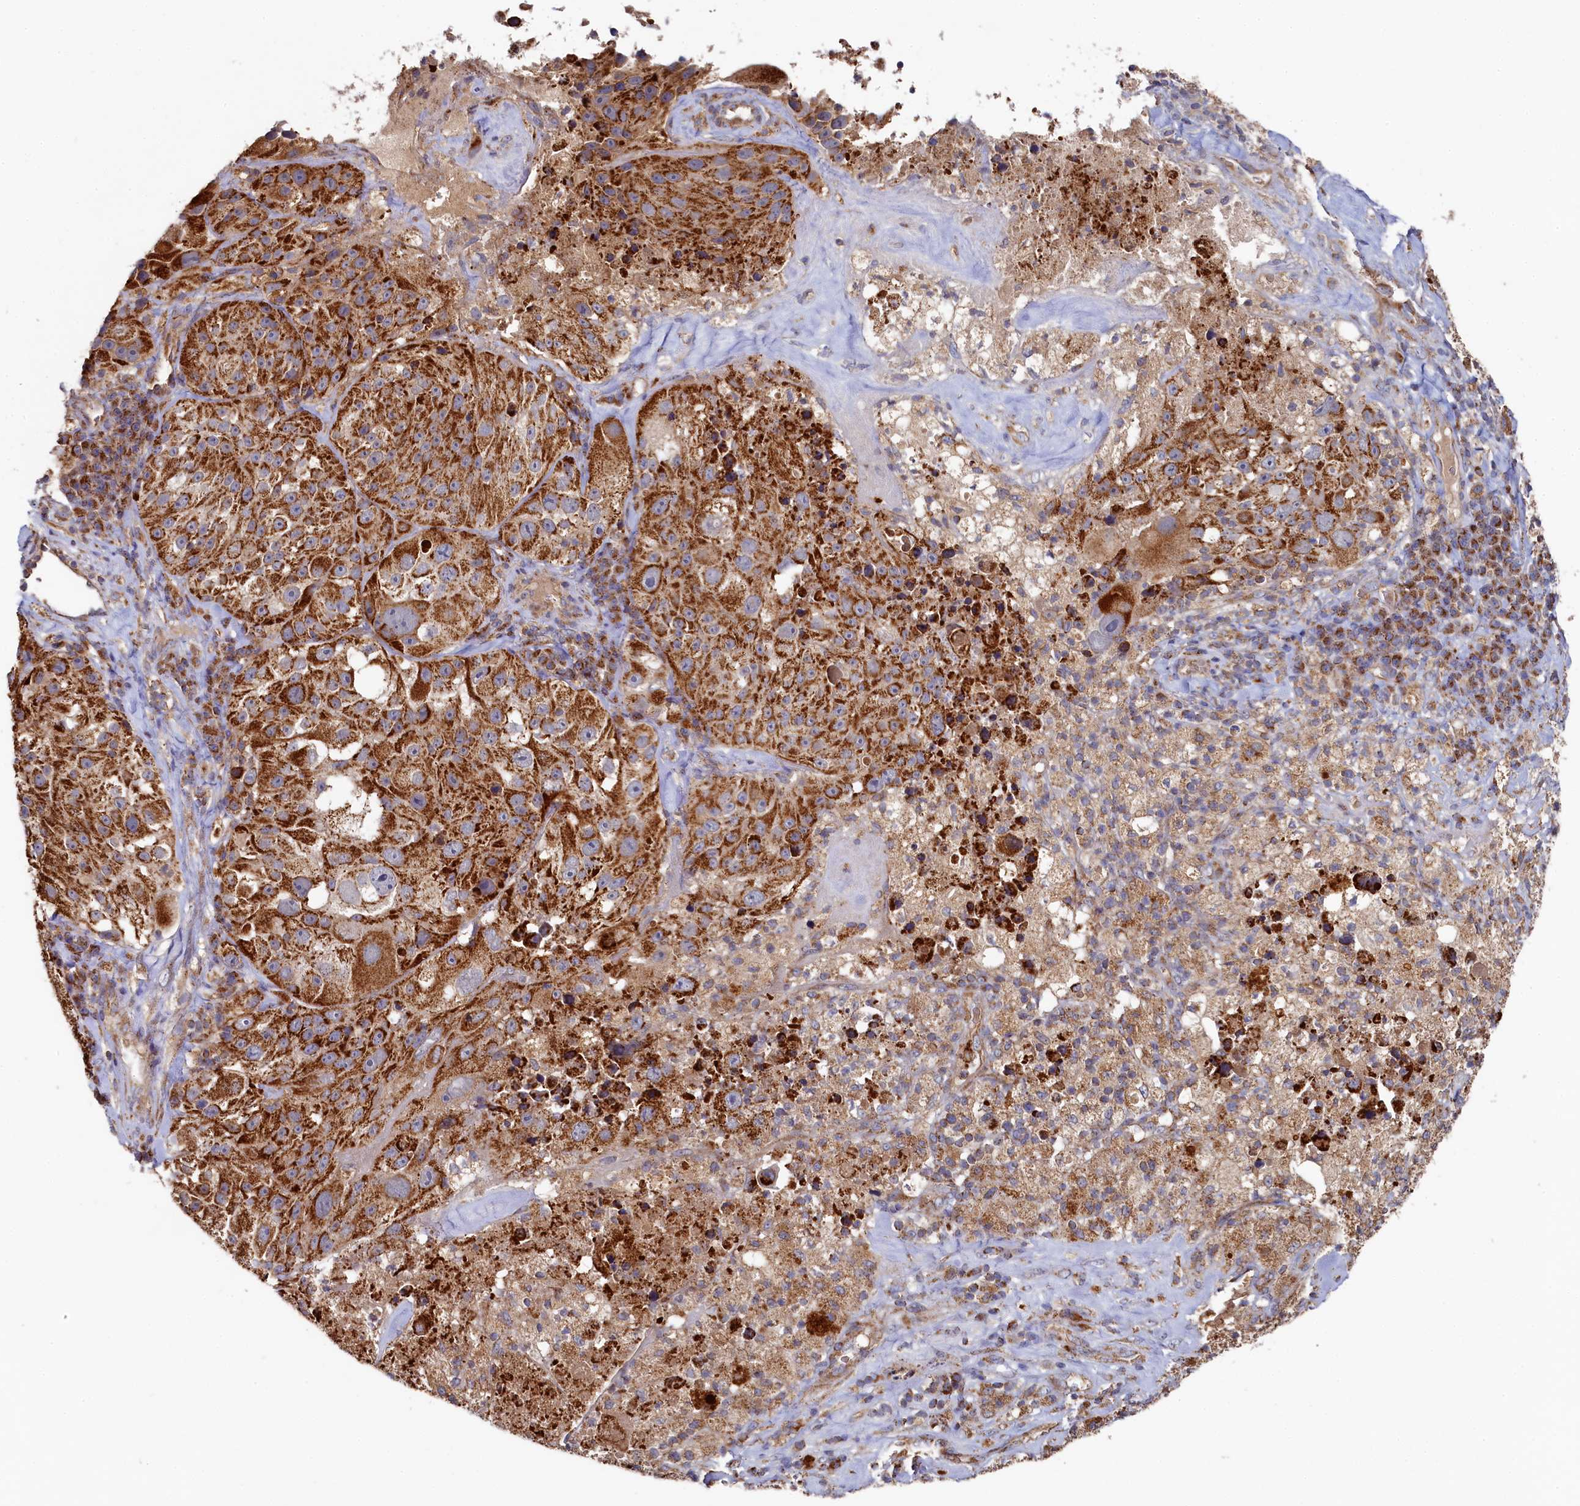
{"staining": {"intensity": "moderate", "quantity": ">75%", "location": "cytoplasmic/membranous"}, "tissue": "melanoma", "cell_type": "Tumor cells", "image_type": "cancer", "snomed": [{"axis": "morphology", "description": "Malignant melanoma, Metastatic site"}, {"axis": "topography", "description": "Lymph node"}], "caption": "Melanoma was stained to show a protein in brown. There is medium levels of moderate cytoplasmic/membranous positivity in about >75% of tumor cells.", "gene": "HAUS2", "patient": {"sex": "male", "age": 62}}